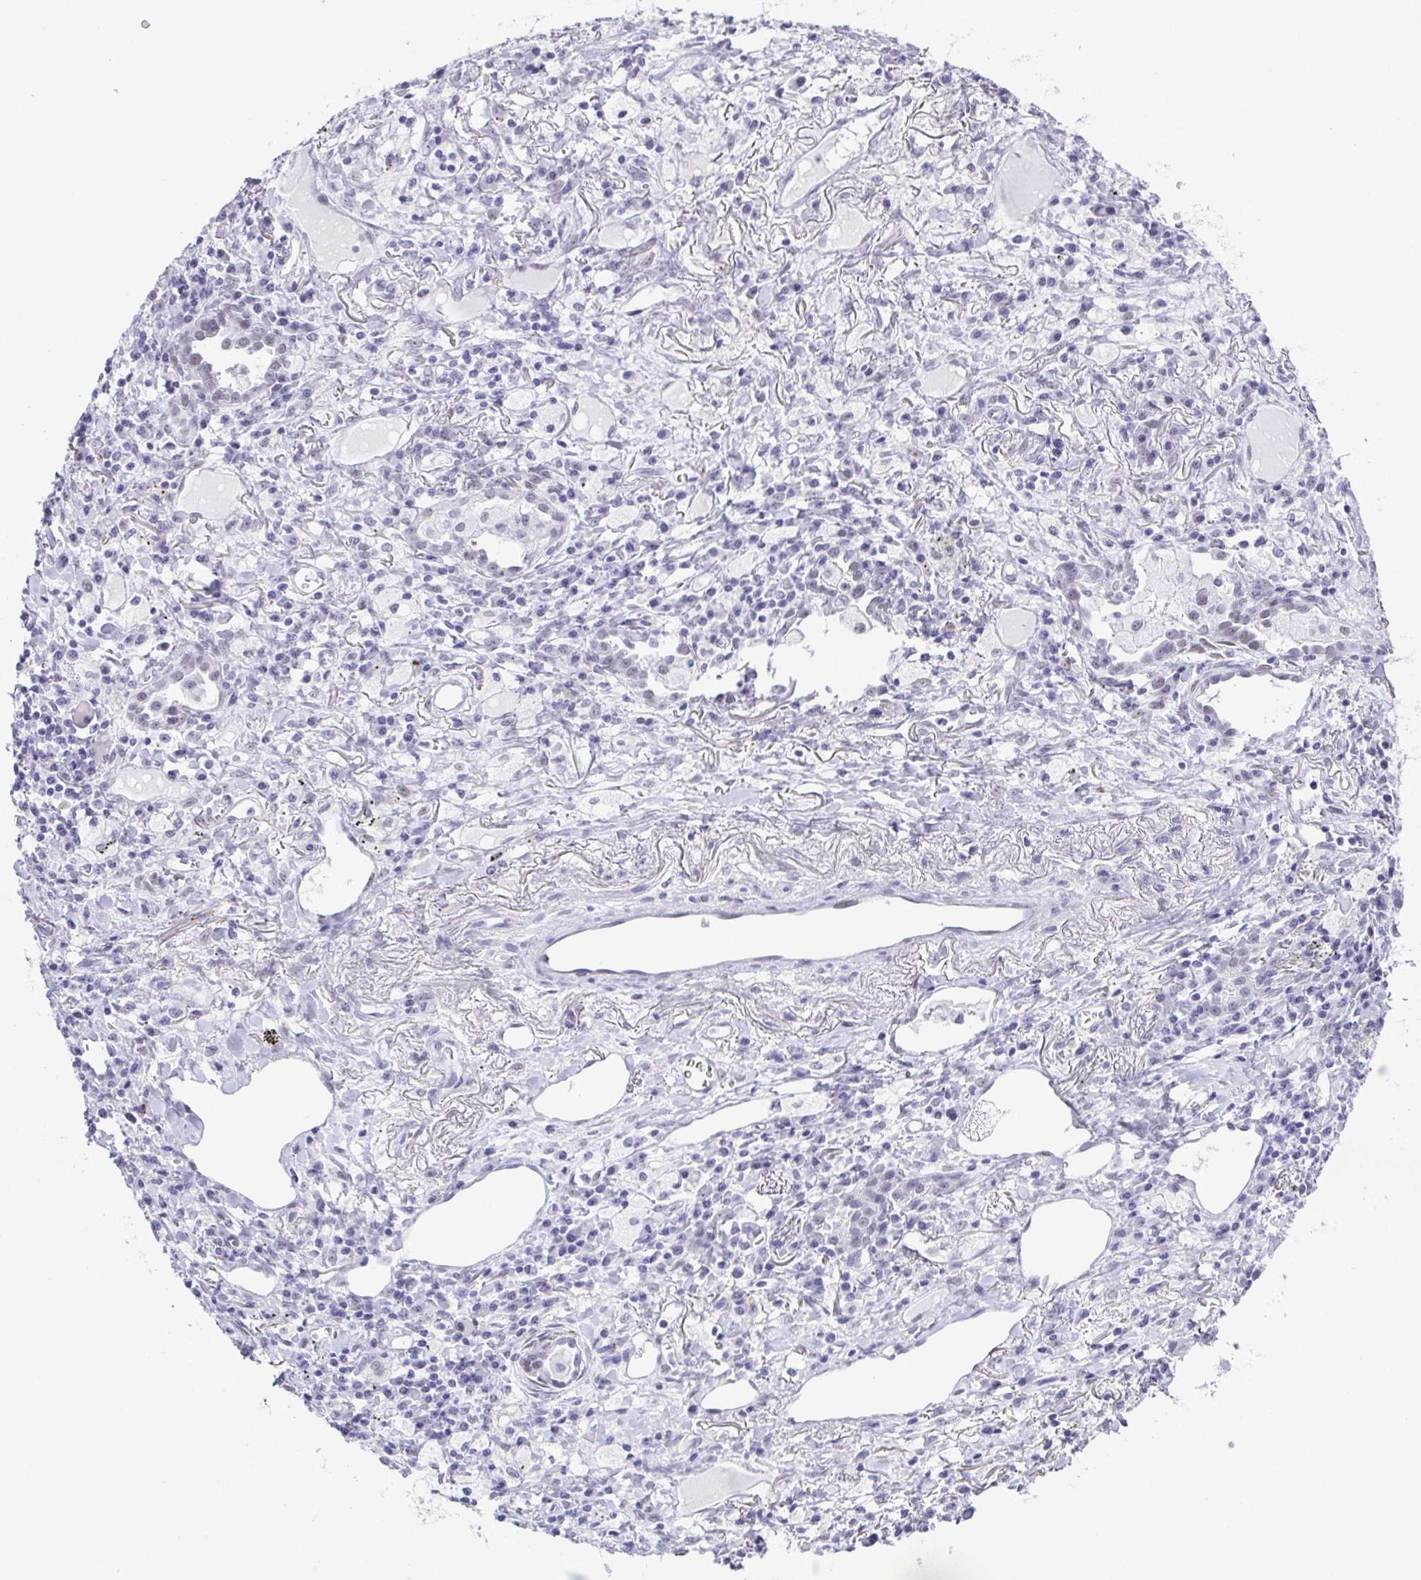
{"staining": {"intensity": "negative", "quantity": "none", "location": "none"}, "tissue": "lung cancer", "cell_type": "Tumor cells", "image_type": "cancer", "snomed": [{"axis": "morphology", "description": "Squamous cell carcinoma, NOS"}, {"axis": "topography", "description": "Lung"}], "caption": "This is a micrograph of immunohistochemistry (IHC) staining of squamous cell carcinoma (lung), which shows no expression in tumor cells.", "gene": "SUGP2", "patient": {"sex": "male", "age": 74}}